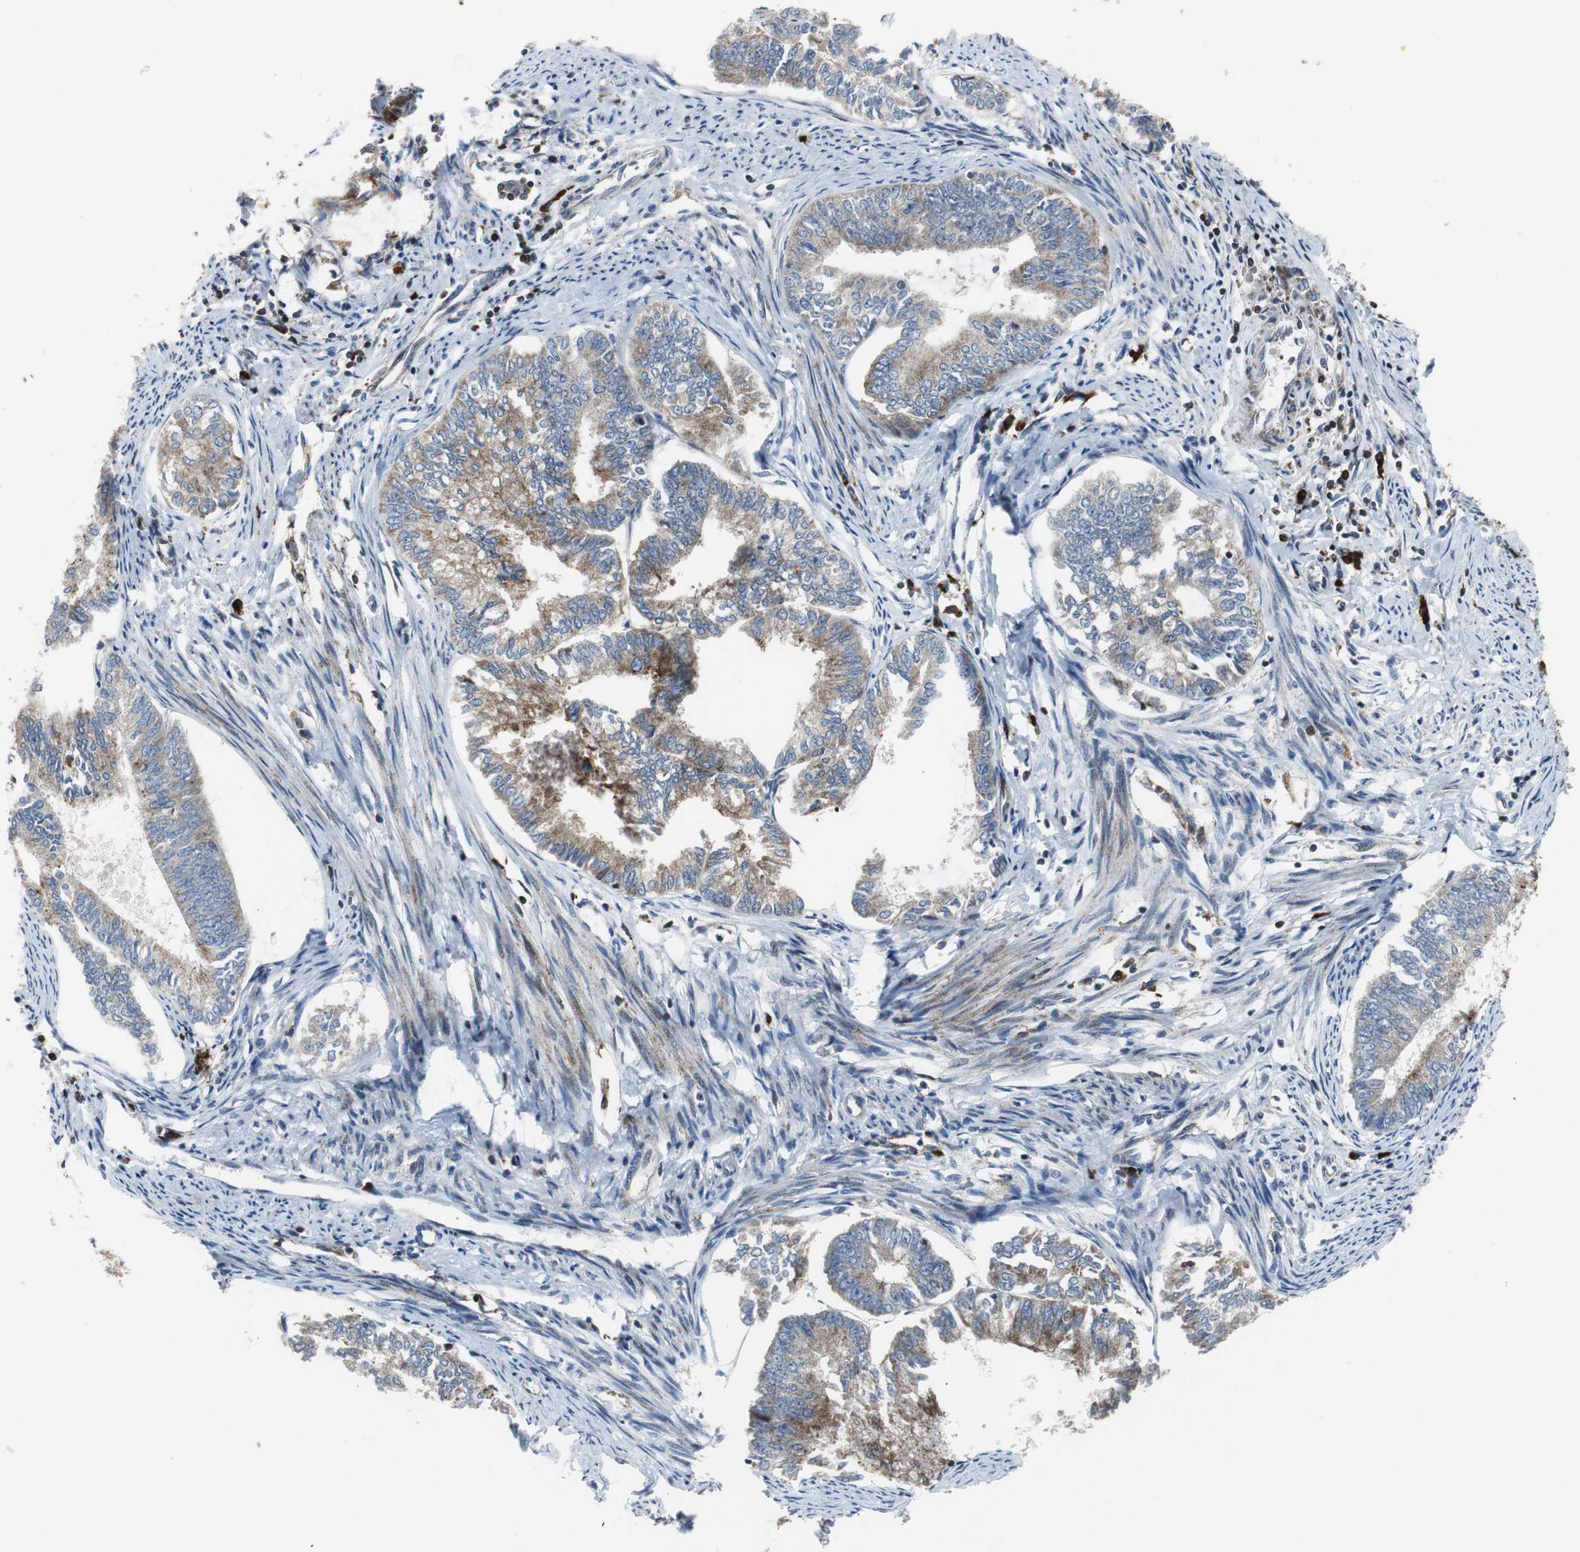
{"staining": {"intensity": "moderate", "quantity": "25%-75%", "location": "cytoplasmic/membranous"}, "tissue": "endometrial cancer", "cell_type": "Tumor cells", "image_type": "cancer", "snomed": [{"axis": "morphology", "description": "Adenocarcinoma, NOS"}, {"axis": "topography", "description": "Endometrium"}], "caption": "High-magnification brightfield microscopy of endometrial cancer stained with DAB (3,3'-diaminobenzidine) (brown) and counterstained with hematoxylin (blue). tumor cells exhibit moderate cytoplasmic/membranous staining is seen in about25%-75% of cells.", "gene": "TUBA4A", "patient": {"sex": "female", "age": 86}}